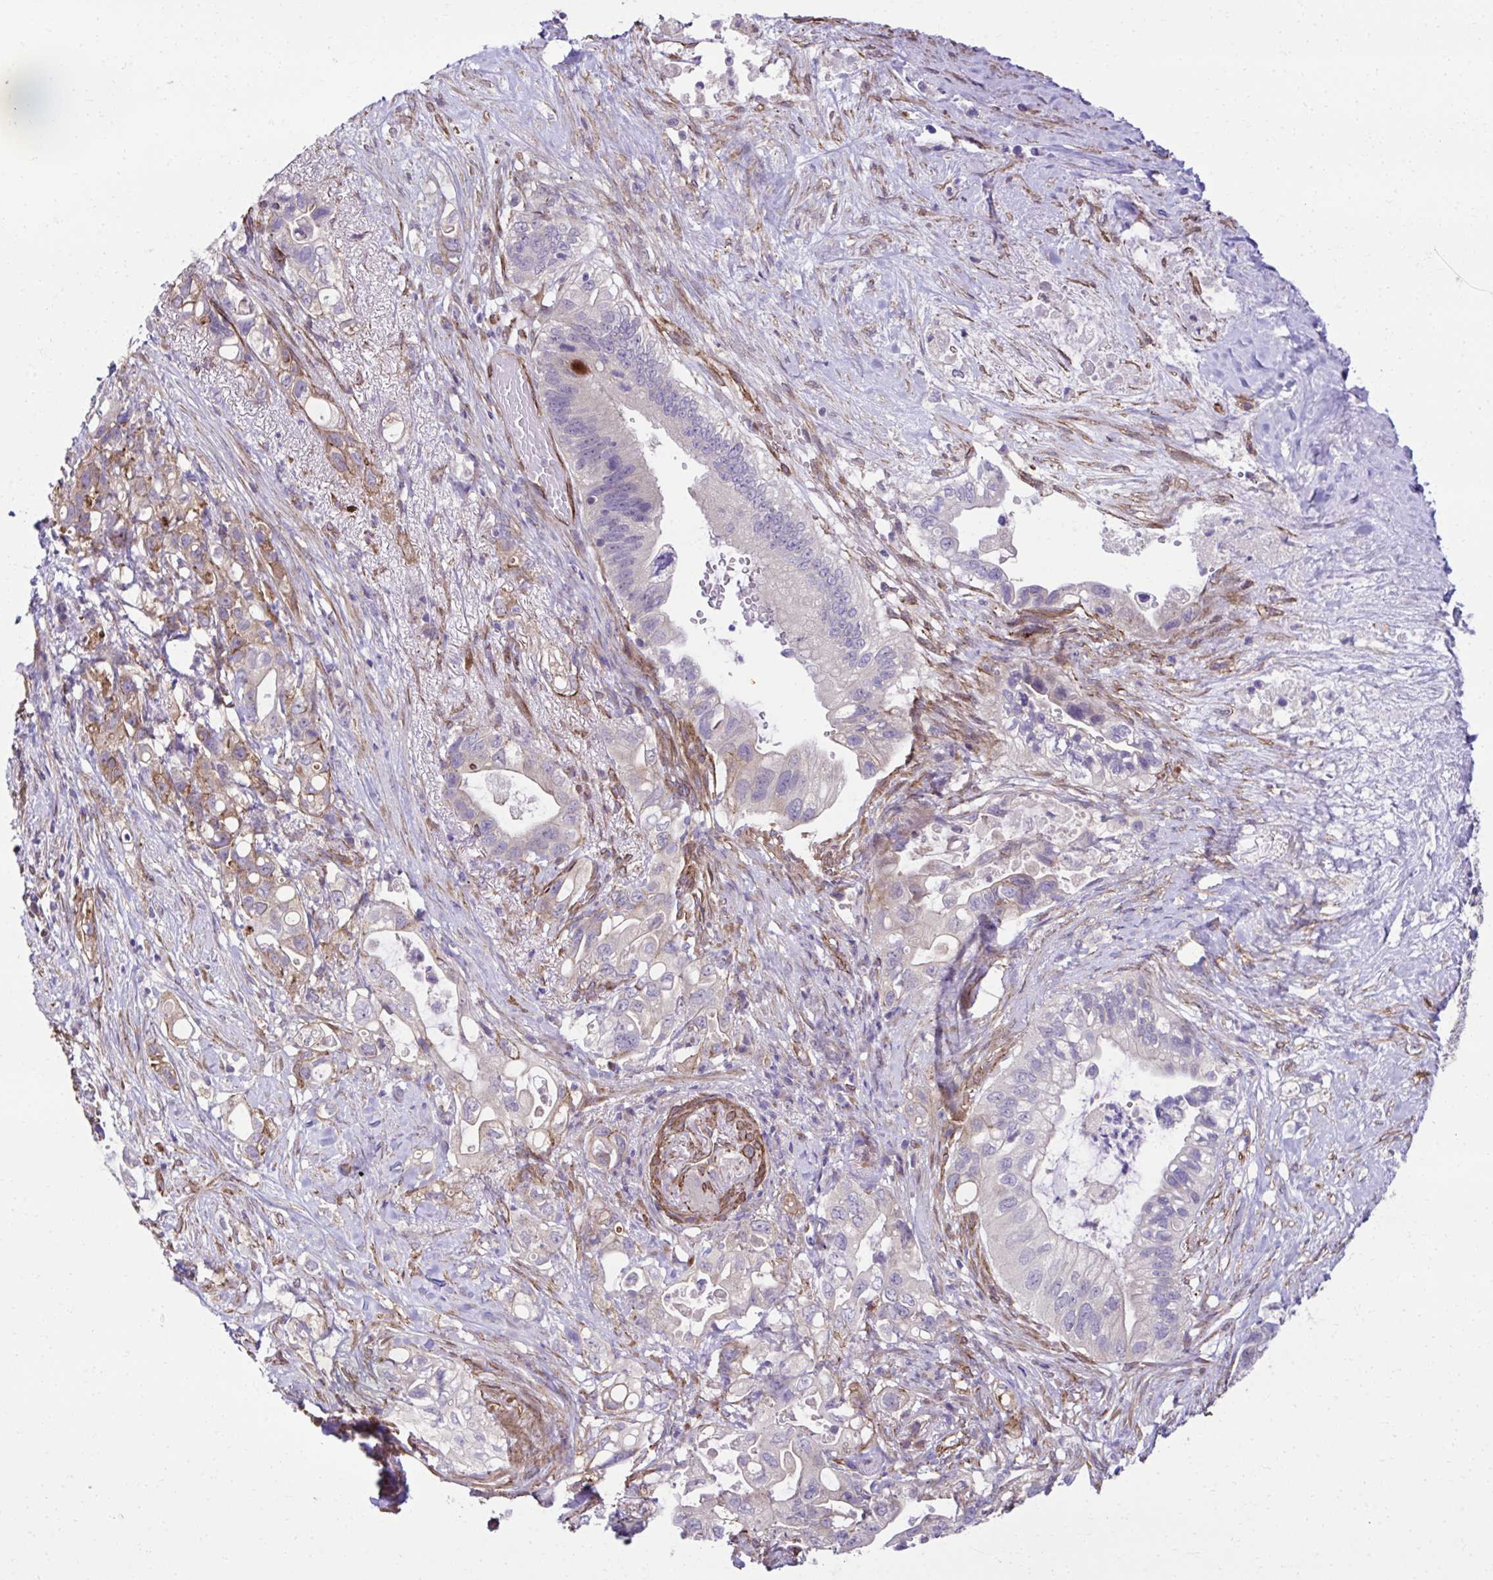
{"staining": {"intensity": "negative", "quantity": "none", "location": "none"}, "tissue": "pancreatic cancer", "cell_type": "Tumor cells", "image_type": "cancer", "snomed": [{"axis": "morphology", "description": "Adenocarcinoma, NOS"}, {"axis": "topography", "description": "Pancreas"}], "caption": "High magnification brightfield microscopy of pancreatic adenocarcinoma stained with DAB (brown) and counterstained with hematoxylin (blue): tumor cells show no significant positivity. Nuclei are stained in blue.", "gene": "TRIM52", "patient": {"sex": "female", "age": 72}}